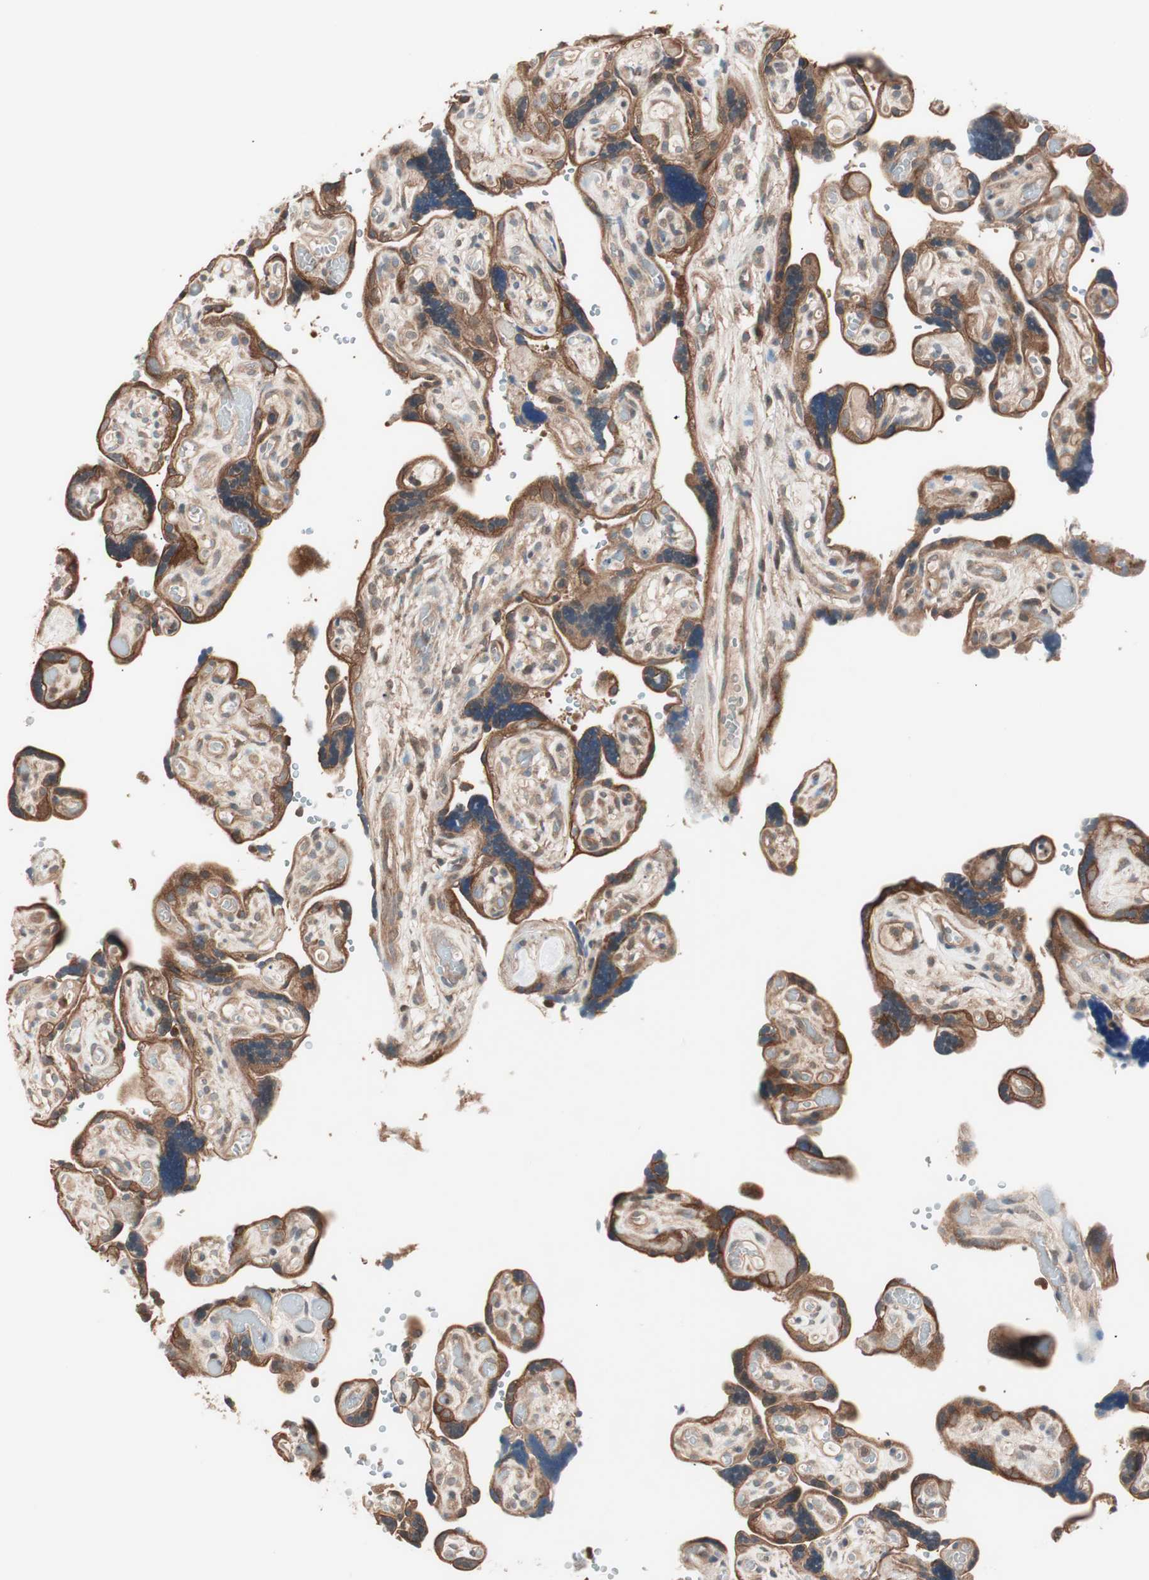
{"staining": {"intensity": "strong", "quantity": ">75%", "location": "cytoplasmic/membranous"}, "tissue": "placenta", "cell_type": "Trophoblastic cells", "image_type": "normal", "snomed": [{"axis": "morphology", "description": "Normal tissue, NOS"}, {"axis": "topography", "description": "Placenta"}], "caption": "Immunohistochemical staining of unremarkable human placenta exhibits strong cytoplasmic/membranous protein expression in about >75% of trophoblastic cells. (Stains: DAB (3,3'-diaminobenzidine) in brown, nuclei in blue, Microscopy: brightfield microscopy at high magnification).", "gene": "TSG101", "patient": {"sex": "female", "age": 30}}